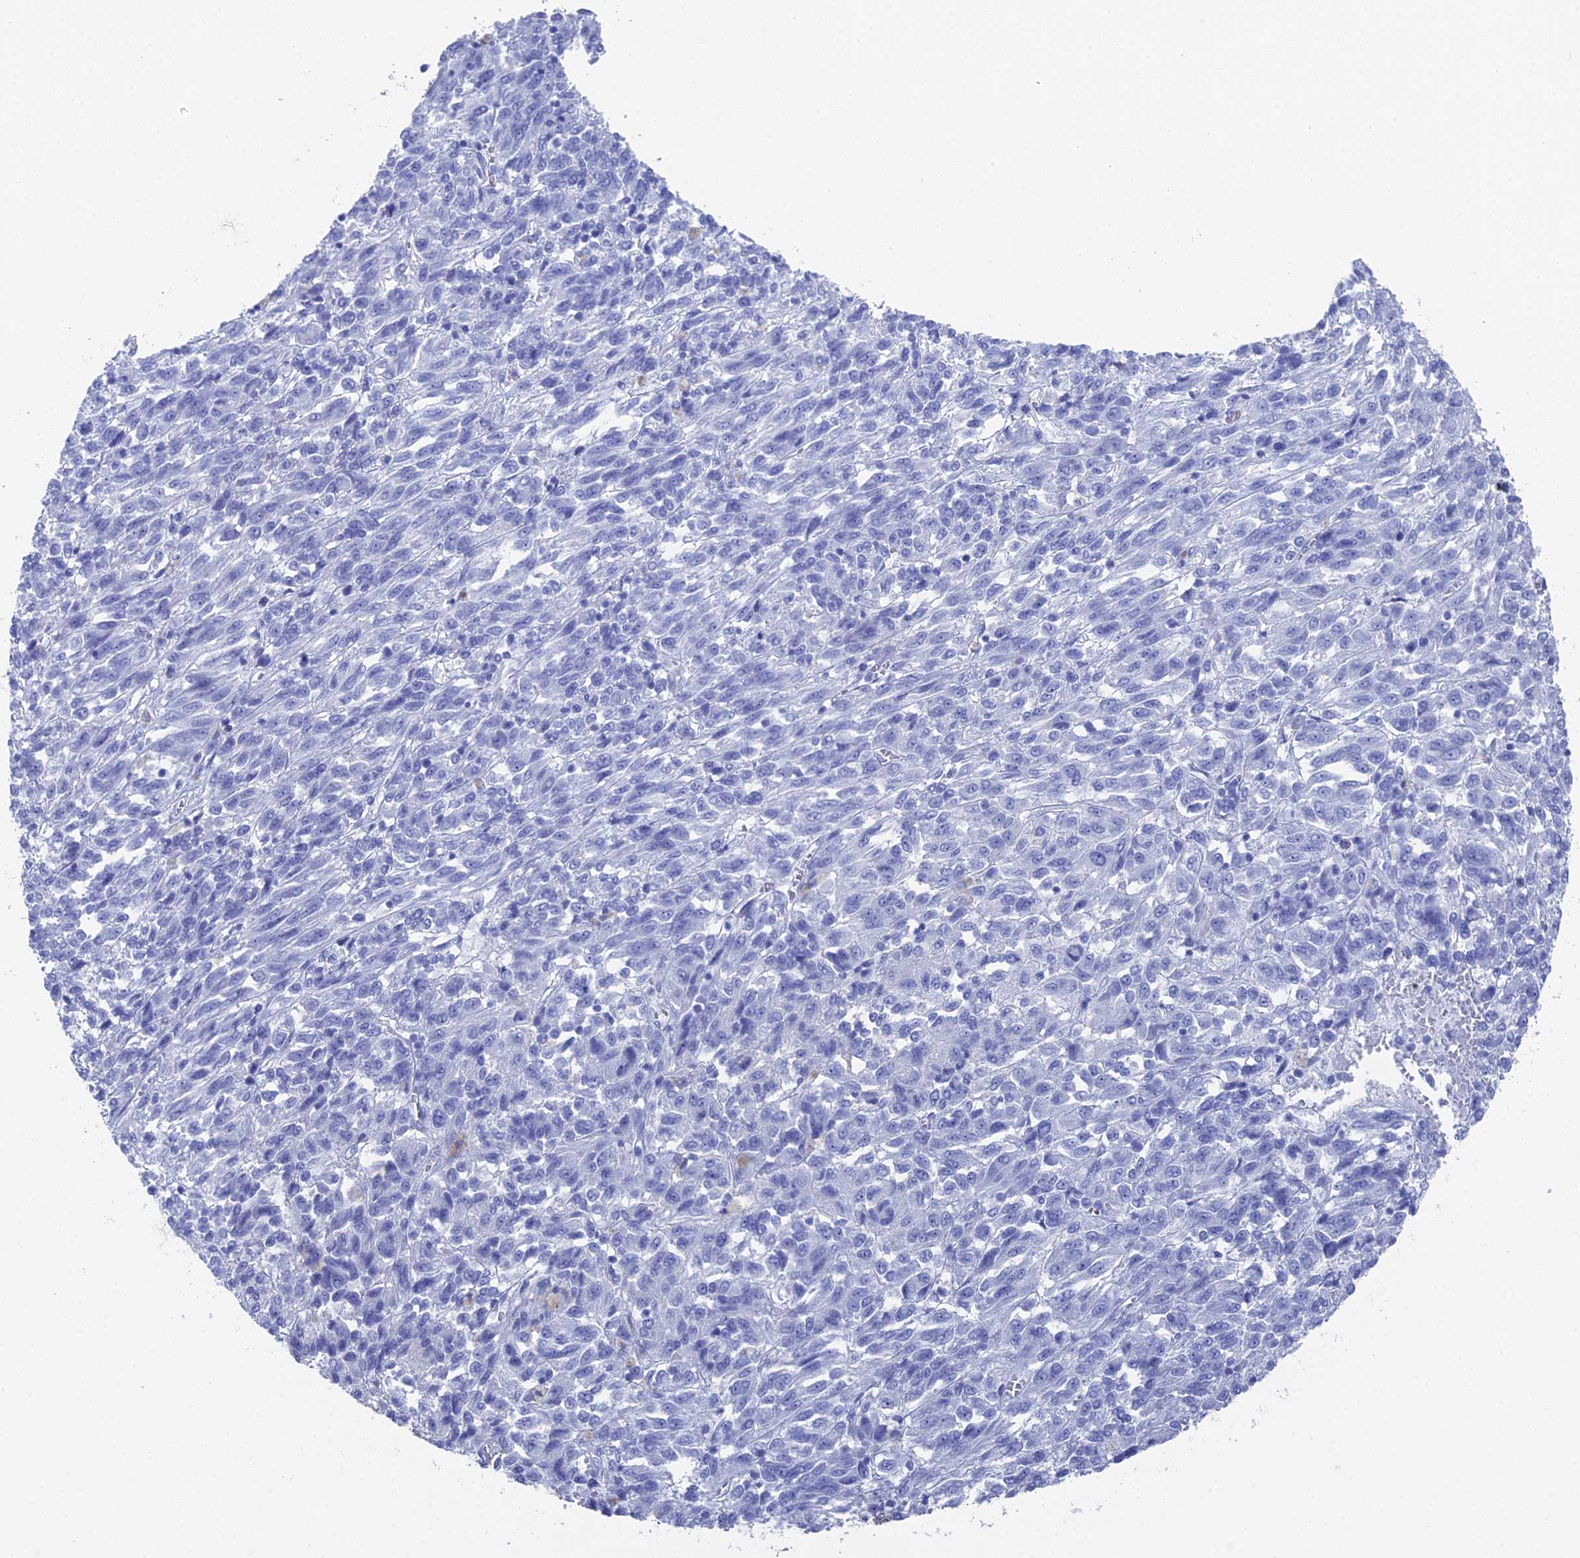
{"staining": {"intensity": "negative", "quantity": "none", "location": "none"}, "tissue": "melanoma", "cell_type": "Tumor cells", "image_type": "cancer", "snomed": [{"axis": "morphology", "description": "Malignant melanoma, Metastatic site"}, {"axis": "topography", "description": "Lung"}], "caption": "Protein analysis of malignant melanoma (metastatic site) shows no significant positivity in tumor cells.", "gene": "ENPP3", "patient": {"sex": "male", "age": 64}}